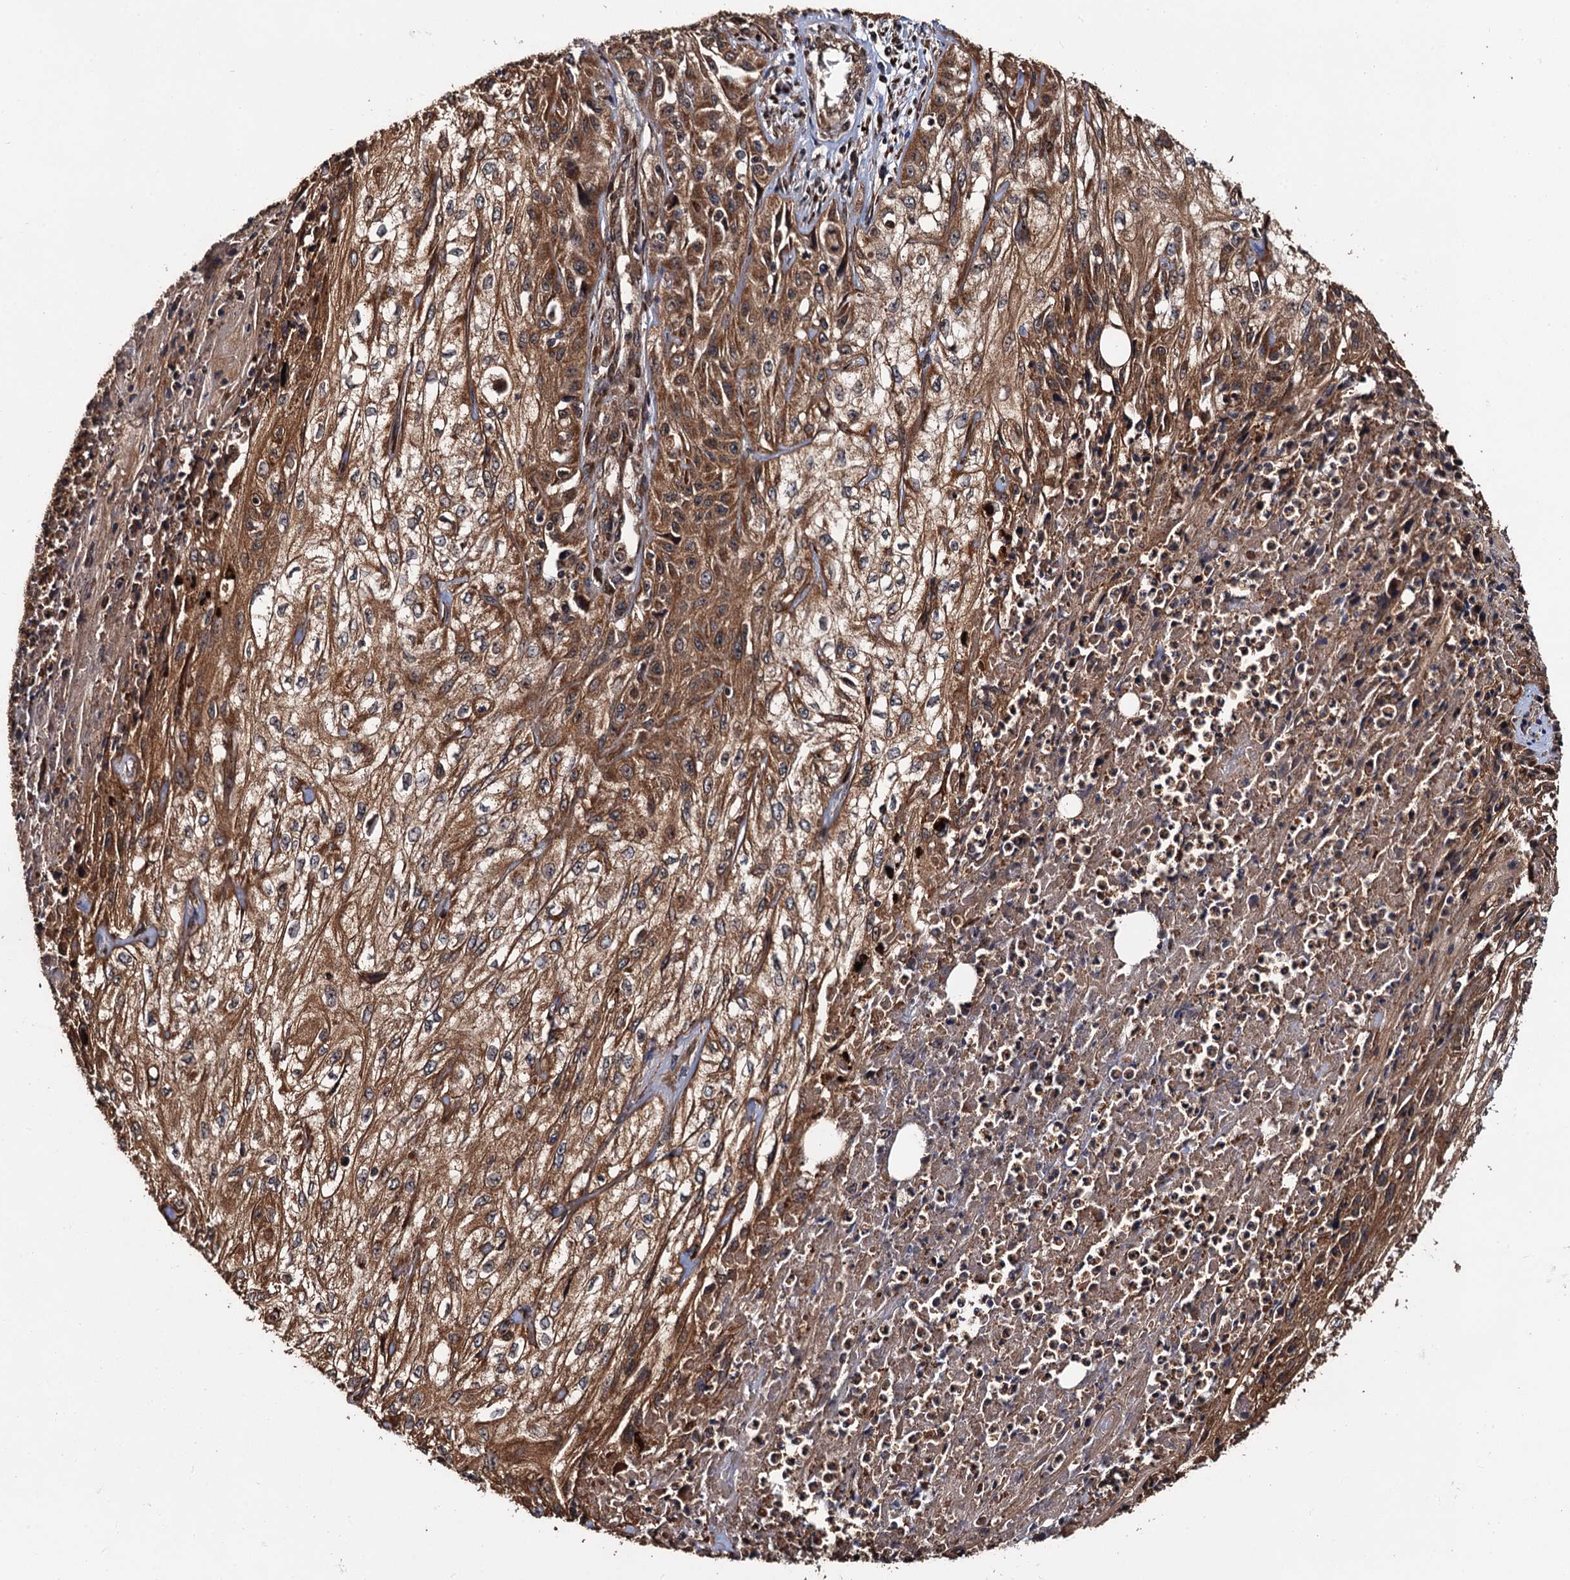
{"staining": {"intensity": "moderate", "quantity": ">75%", "location": "cytoplasmic/membranous"}, "tissue": "skin cancer", "cell_type": "Tumor cells", "image_type": "cancer", "snomed": [{"axis": "morphology", "description": "Squamous cell carcinoma, NOS"}, {"axis": "morphology", "description": "Squamous cell carcinoma, metastatic, NOS"}, {"axis": "topography", "description": "Skin"}, {"axis": "topography", "description": "Lymph node"}], "caption": "Moderate cytoplasmic/membranous protein positivity is seen in approximately >75% of tumor cells in skin squamous cell carcinoma.", "gene": "MIER2", "patient": {"sex": "male", "age": 75}}